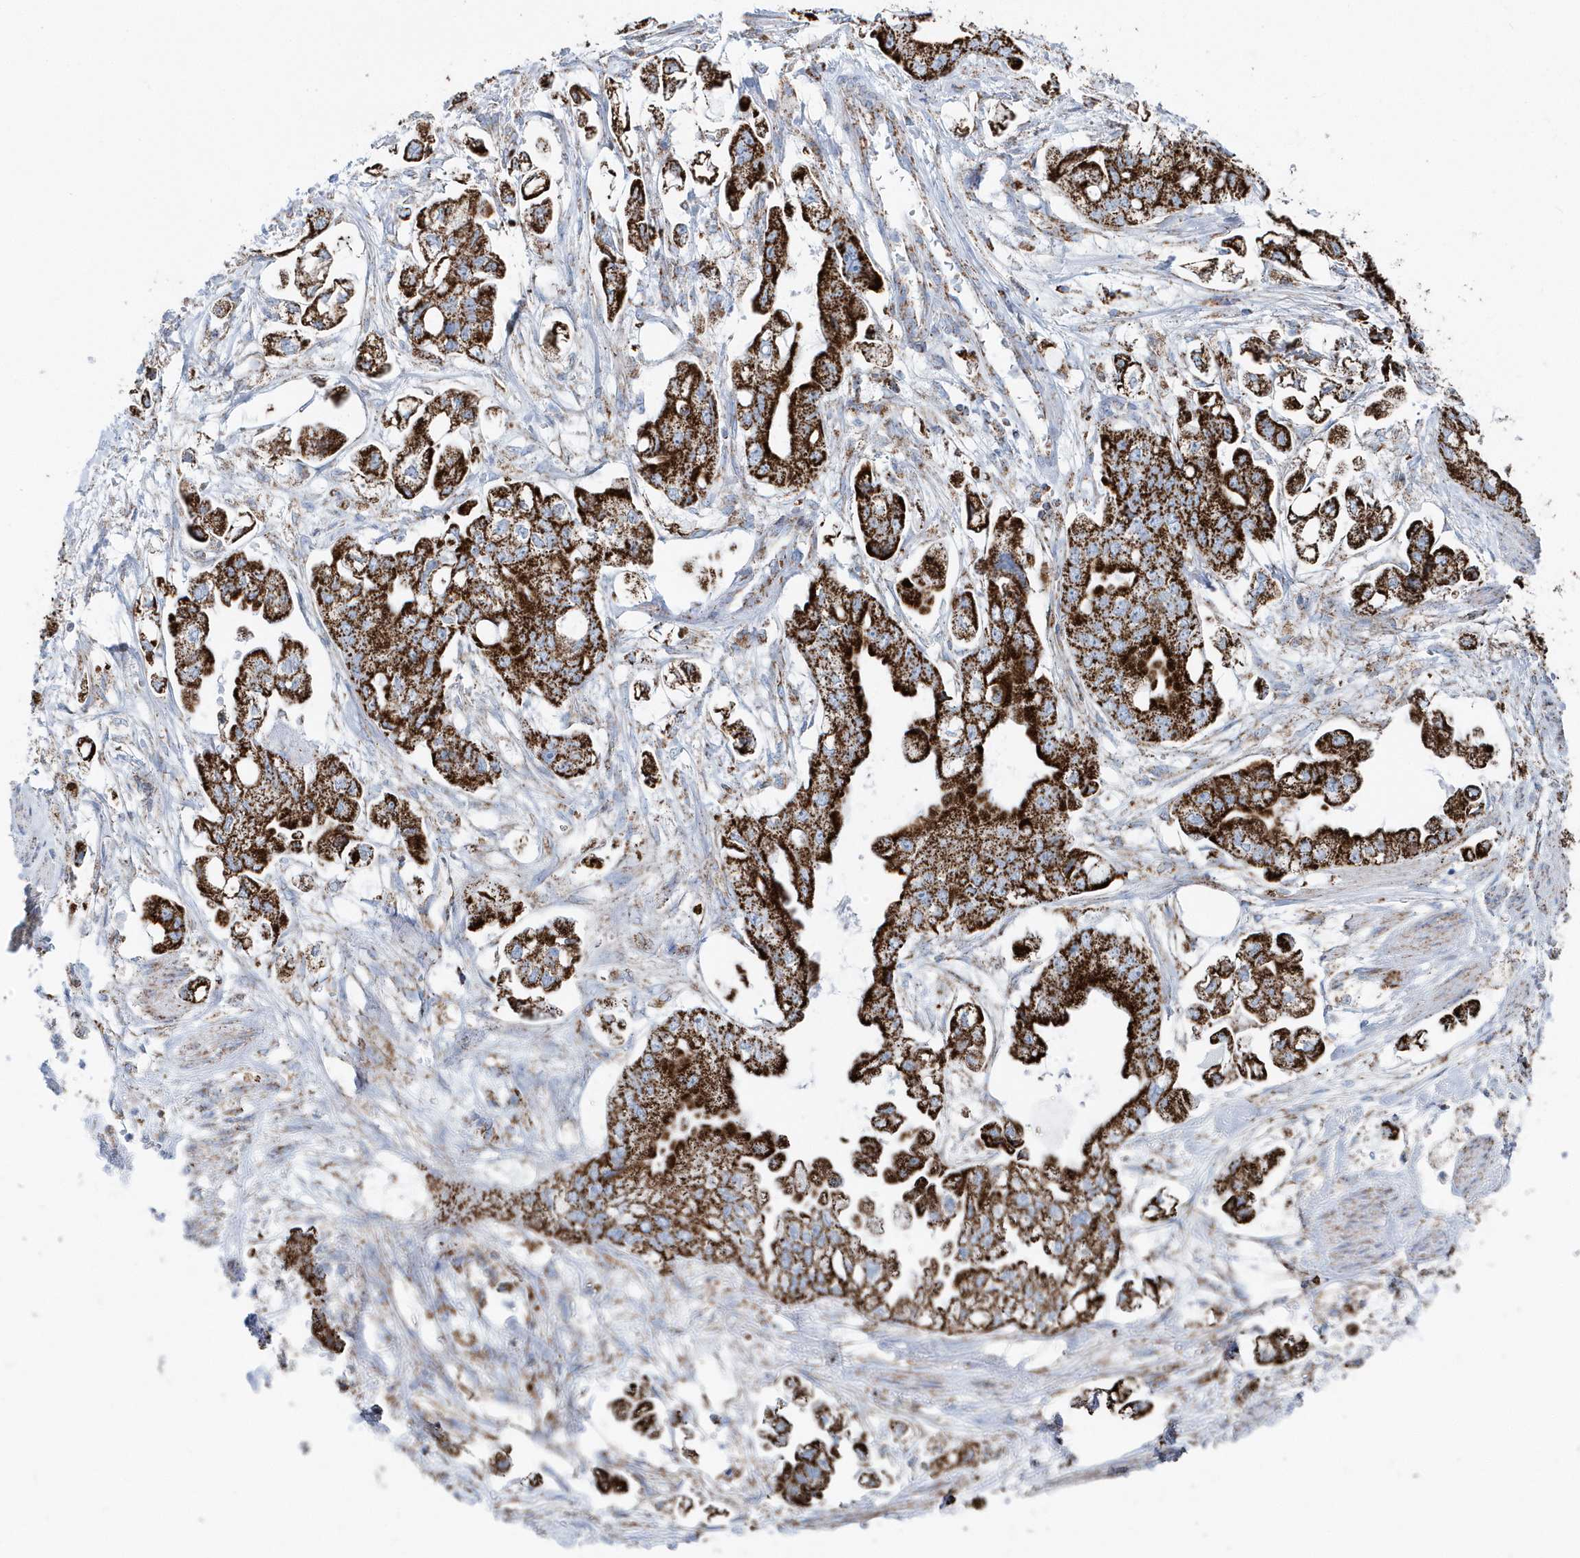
{"staining": {"intensity": "strong", "quantity": ">75%", "location": "cytoplasmic/membranous"}, "tissue": "stomach cancer", "cell_type": "Tumor cells", "image_type": "cancer", "snomed": [{"axis": "morphology", "description": "Adenocarcinoma, NOS"}, {"axis": "topography", "description": "Stomach"}], "caption": "Adenocarcinoma (stomach) stained with DAB IHC reveals high levels of strong cytoplasmic/membranous staining in approximately >75% of tumor cells. (Stains: DAB (3,3'-diaminobenzidine) in brown, nuclei in blue, Microscopy: brightfield microscopy at high magnification).", "gene": "TMCO6", "patient": {"sex": "male", "age": 62}}